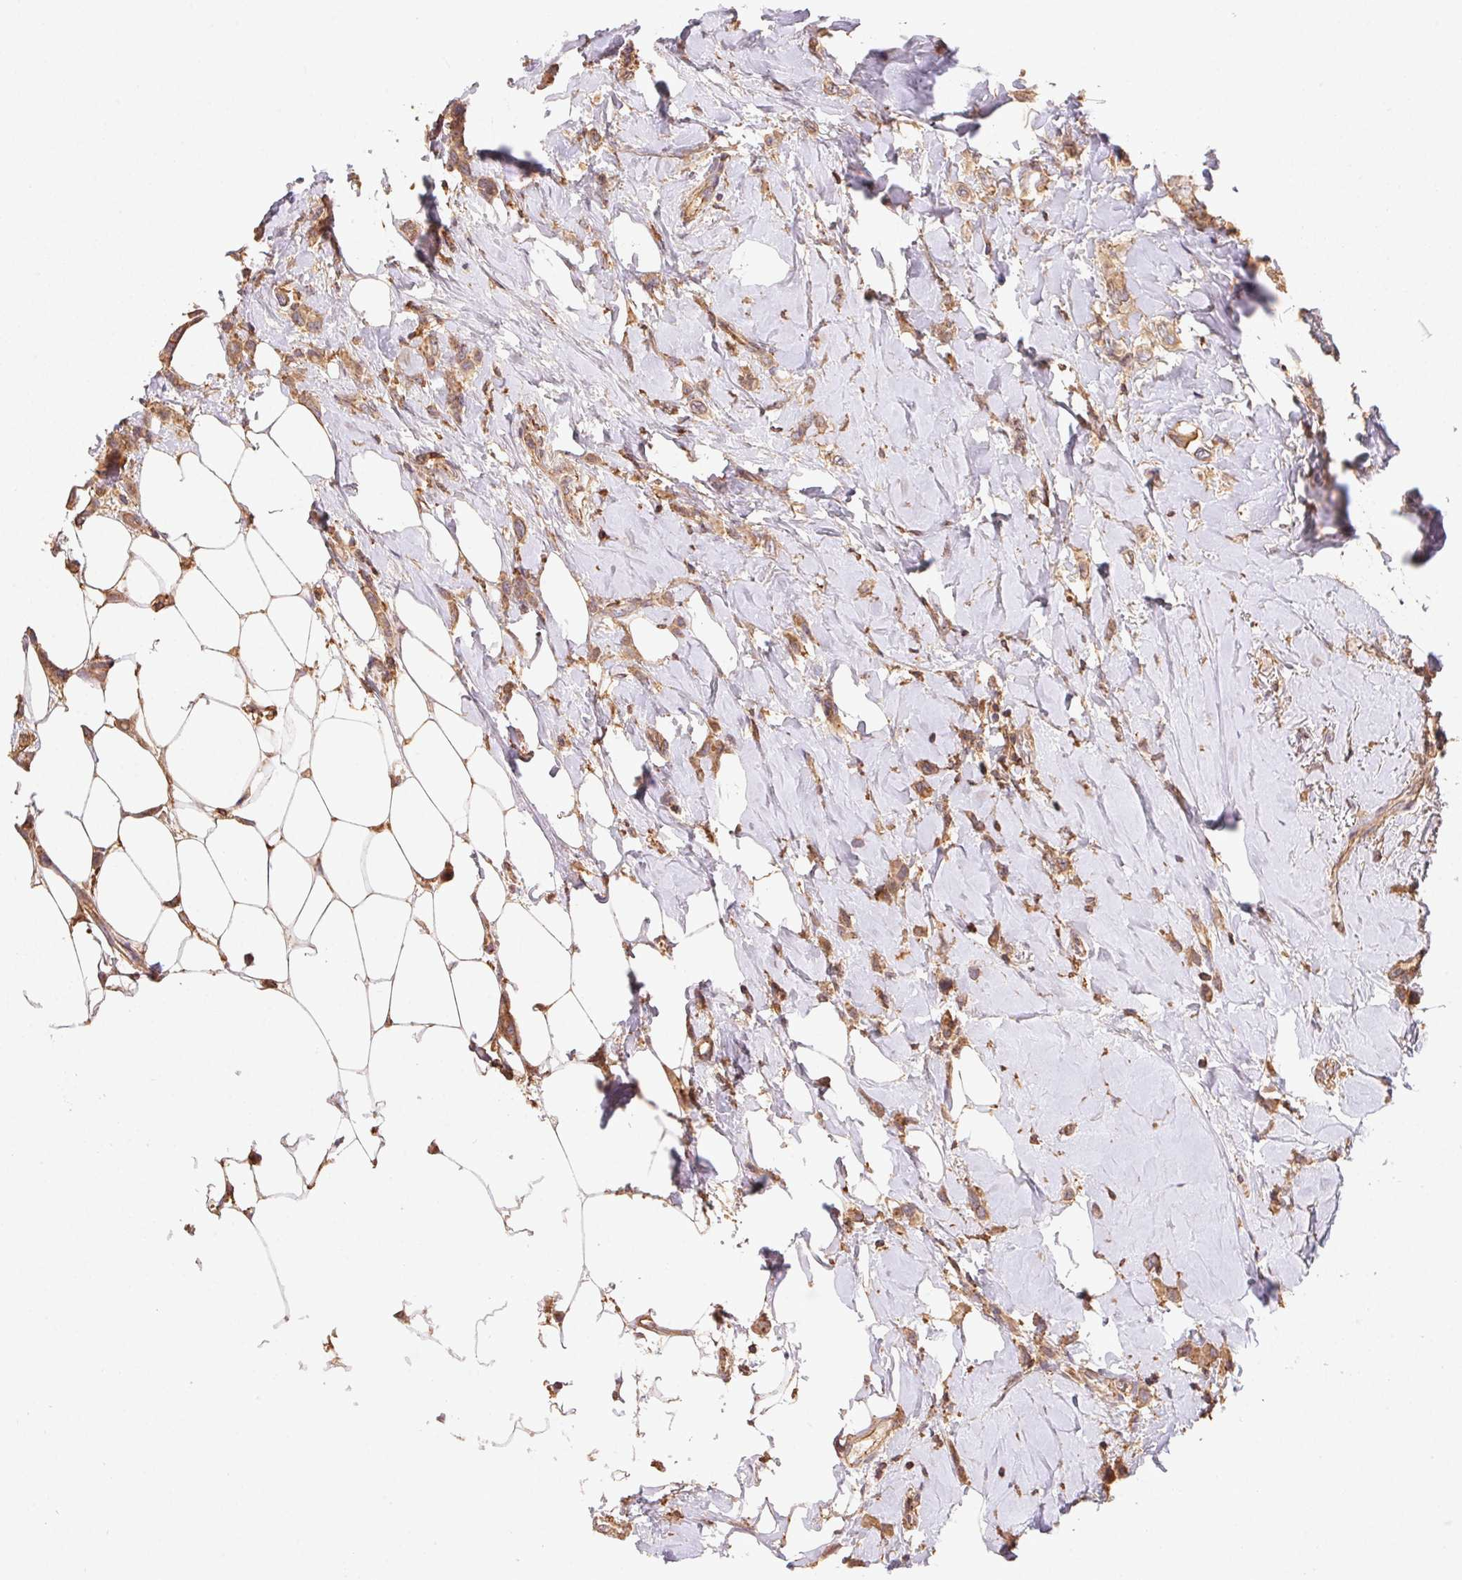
{"staining": {"intensity": "moderate", "quantity": ">75%", "location": "cytoplasmic/membranous"}, "tissue": "breast cancer", "cell_type": "Tumor cells", "image_type": "cancer", "snomed": [{"axis": "morphology", "description": "Lobular carcinoma"}, {"axis": "topography", "description": "Breast"}], "caption": "Immunohistochemistry (DAB) staining of breast cancer exhibits moderate cytoplasmic/membranous protein staining in approximately >75% of tumor cells.", "gene": "ATG10", "patient": {"sex": "female", "age": 66}}